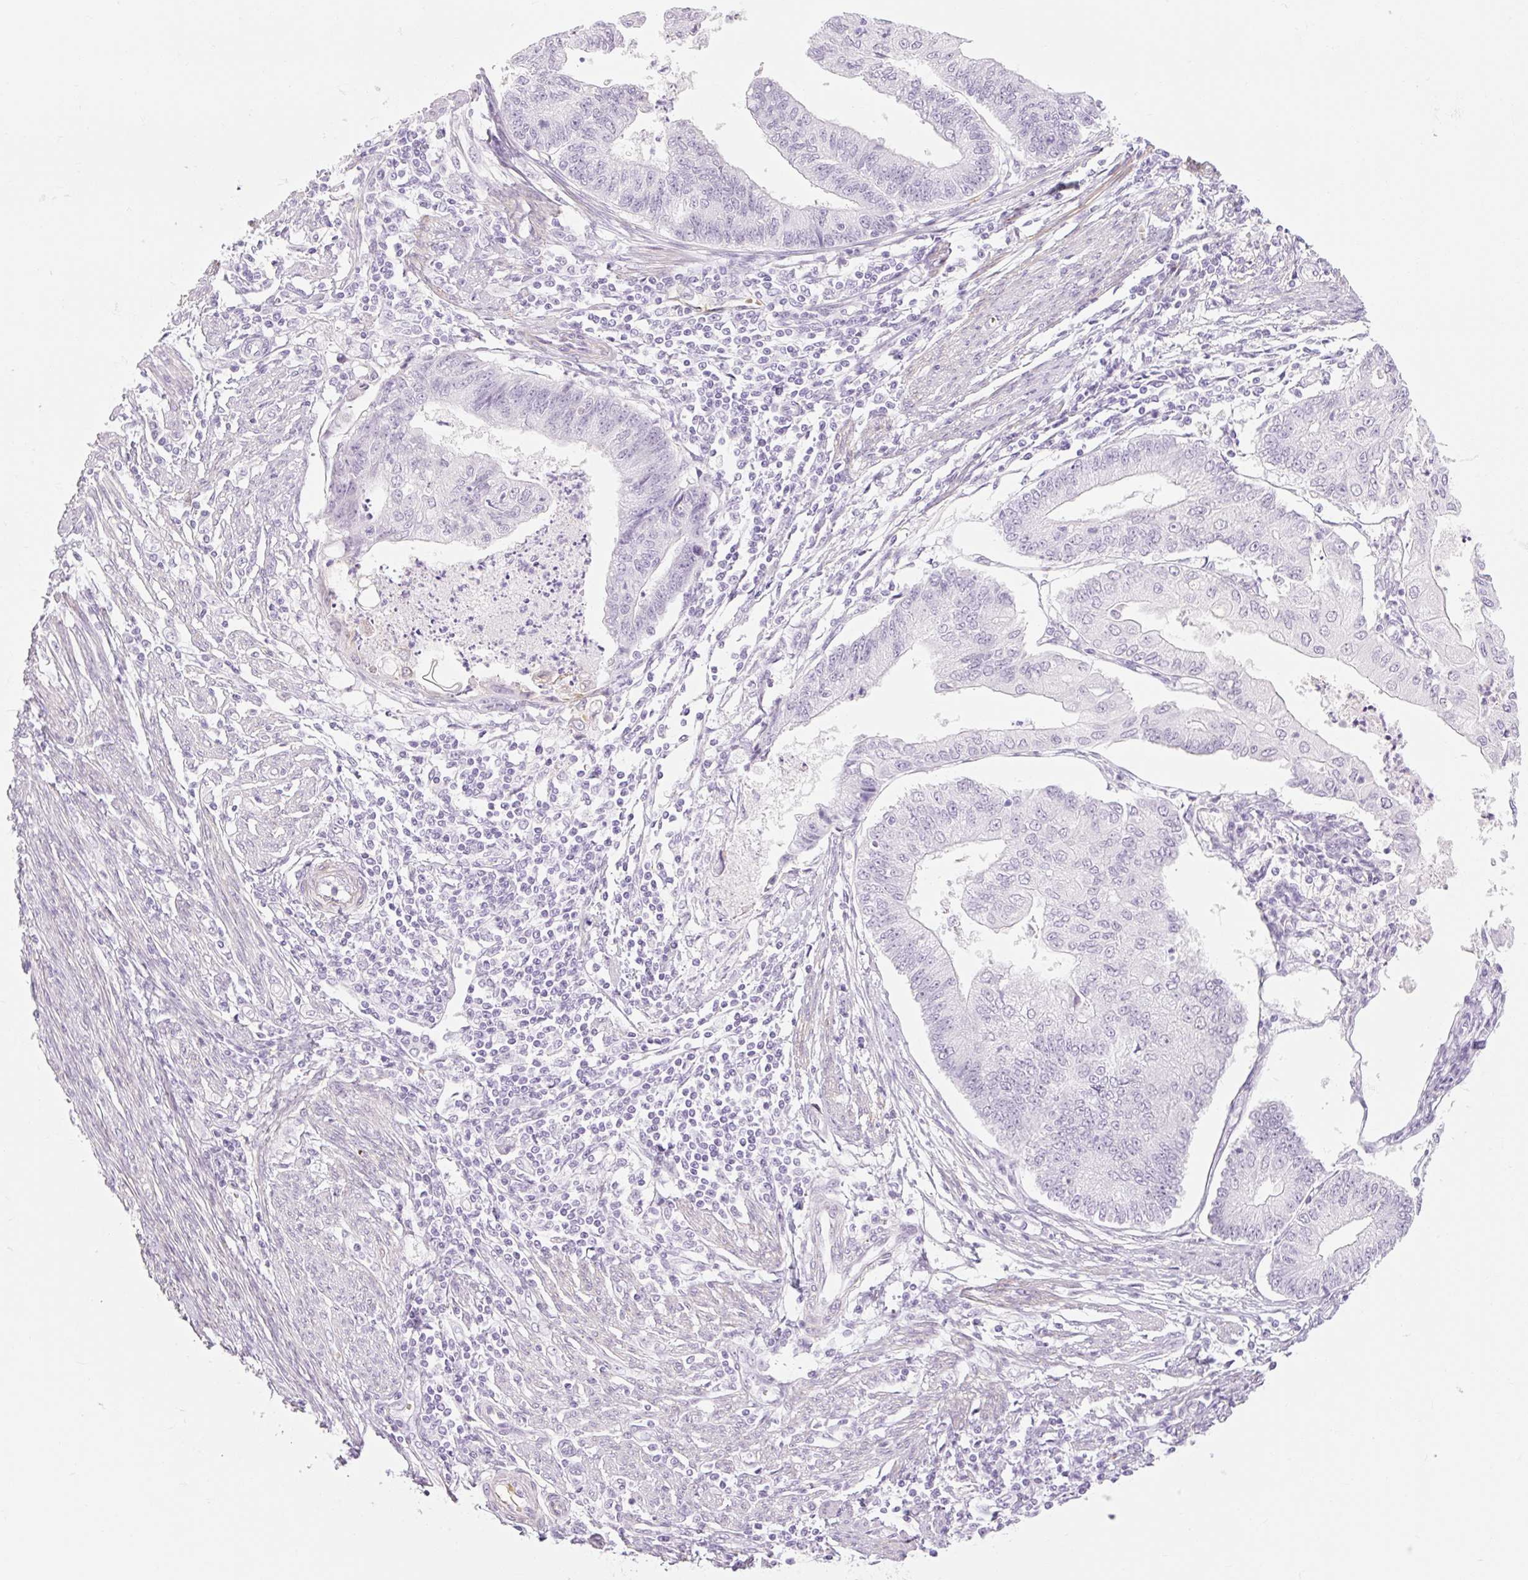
{"staining": {"intensity": "negative", "quantity": "none", "location": "none"}, "tissue": "endometrial cancer", "cell_type": "Tumor cells", "image_type": "cancer", "snomed": [{"axis": "morphology", "description": "Adenocarcinoma, NOS"}, {"axis": "topography", "description": "Endometrium"}], "caption": "High magnification brightfield microscopy of endometrial adenocarcinoma stained with DAB (brown) and counterstained with hematoxylin (blue): tumor cells show no significant staining.", "gene": "TAF1L", "patient": {"sex": "female", "age": 56}}